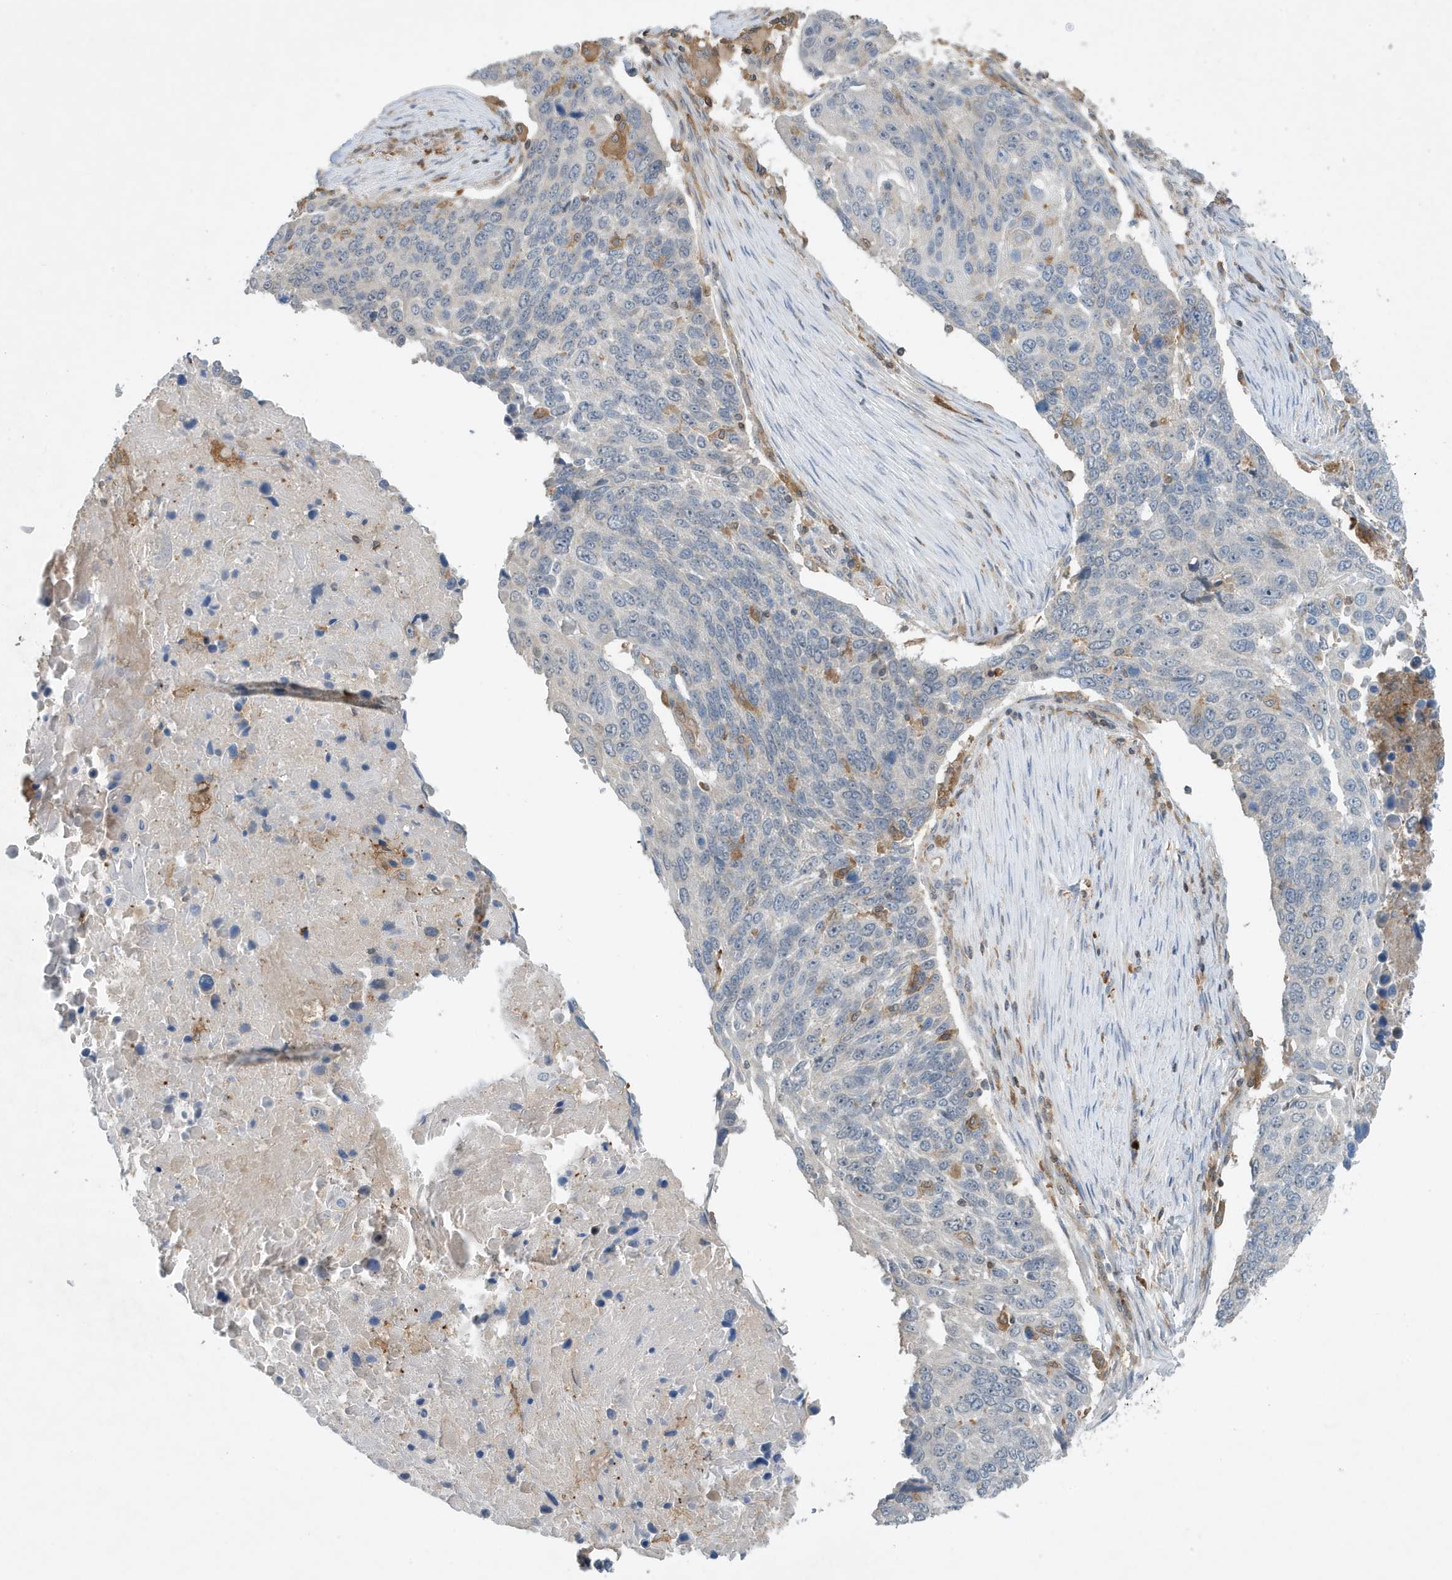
{"staining": {"intensity": "negative", "quantity": "none", "location": "none"}, "tissue": "lung cancer", "cell_type": "Tumor cells", "image_type": "cancer", "snomed": [{"axis": "morphology", "description": "Squamous cell carcinoma, NOS"}, {"axis": "topography", "description": "Lung"}], "caption": "The histopathology image displays no significant staining in tumor cells of lung cancer (squamous cell carcinoma).", "gene": "NSUN3", "patient": {"sex": "male", "age": 66}}